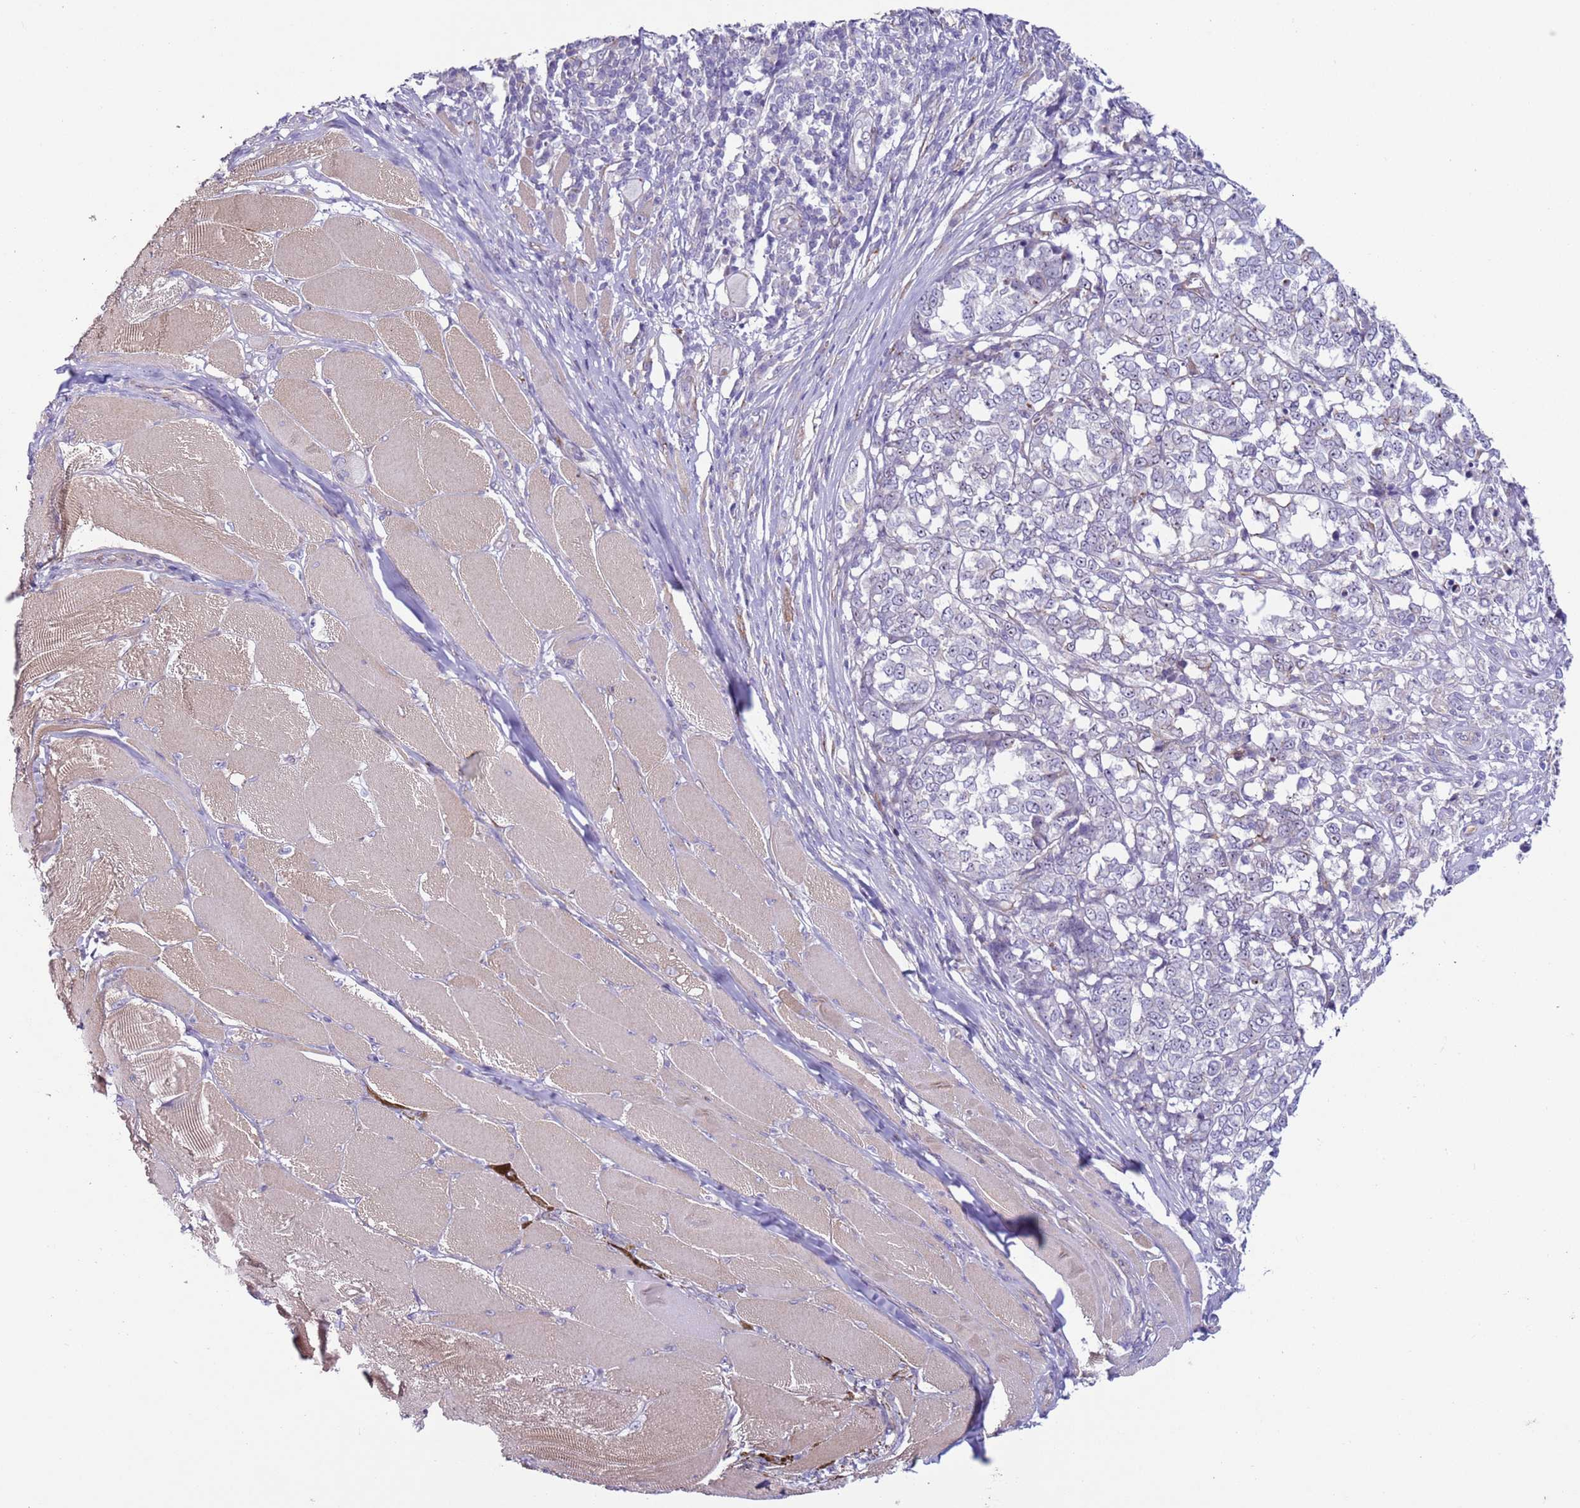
{"staining": {"intensity": "negative", "quantity": "none", "location": "none"}, "tissue": "melanoma", "cell_type": "Tumor cells", "image_type": "cancer", "snomed": [{"axis": "morphology", "description": "Malignant melanoma, NOS"}, {"axis": "topography", "description": "Skin"}], "caption": "An IHC micrograph of malignant melanoma is shown. There is no staining in tumor cells of malignant melanoma.", "gene": "HEATR1", "patient": {"sex": "female", "age": 72}}